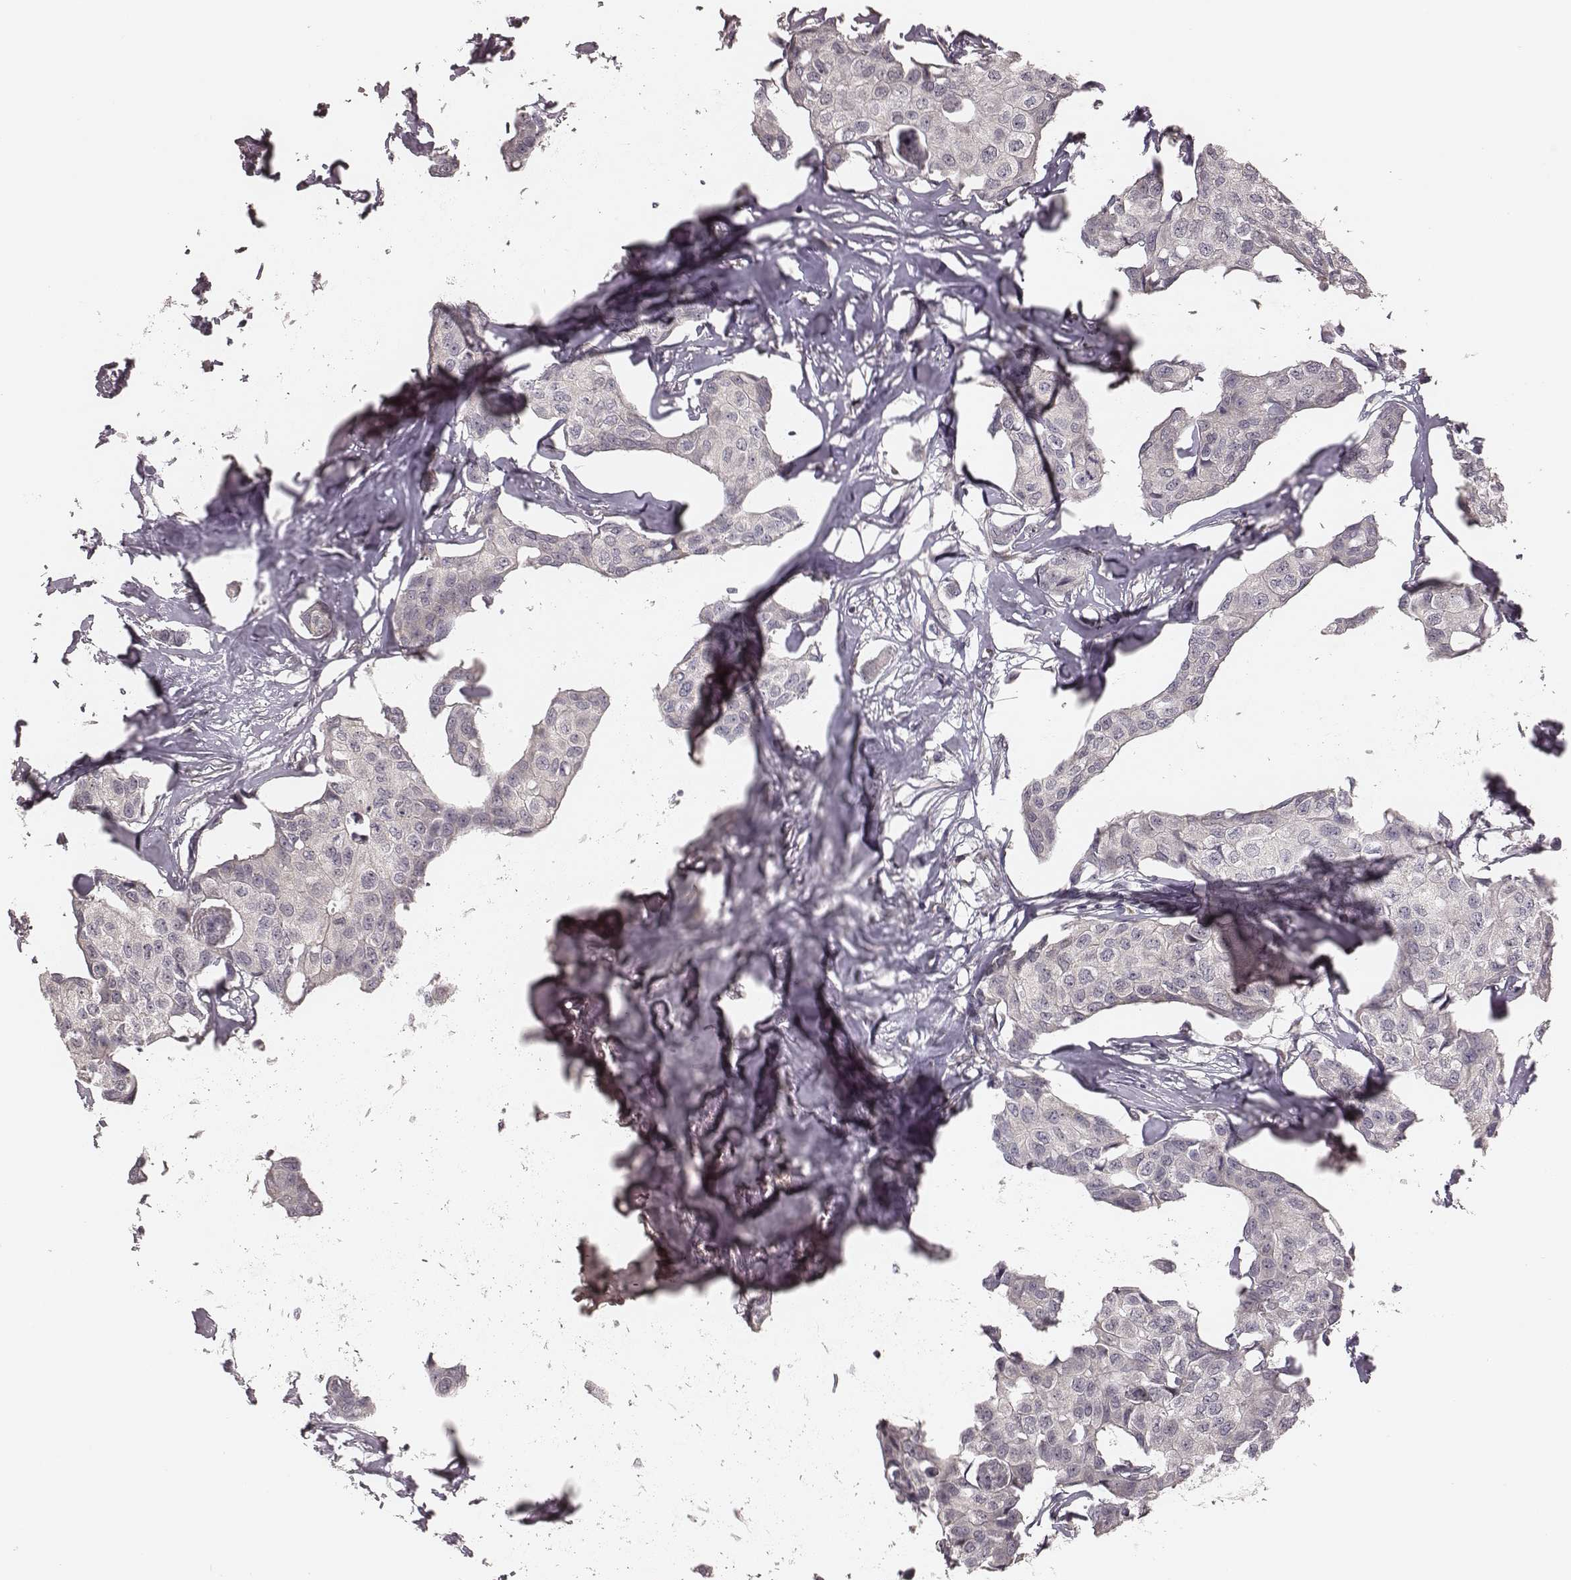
{"staining": {"intensity": "negative", "quantity": "none", "location": "none"}, "tissue": "breast cancer", "cell_type": "Tumor cells", "image_type": "cancer", "snomed": [{"axis": "morphology", "description": "Duct carcinoma"}, {"axis": "topography", "description": "Breast"}], "caption": "Breast infiltrating ductal carcinoma was stained to show a protein in brown. There is no significant positivity in tumor cells.", "gene": "IL5", "patient": {"sex": "female", "age": 80}}